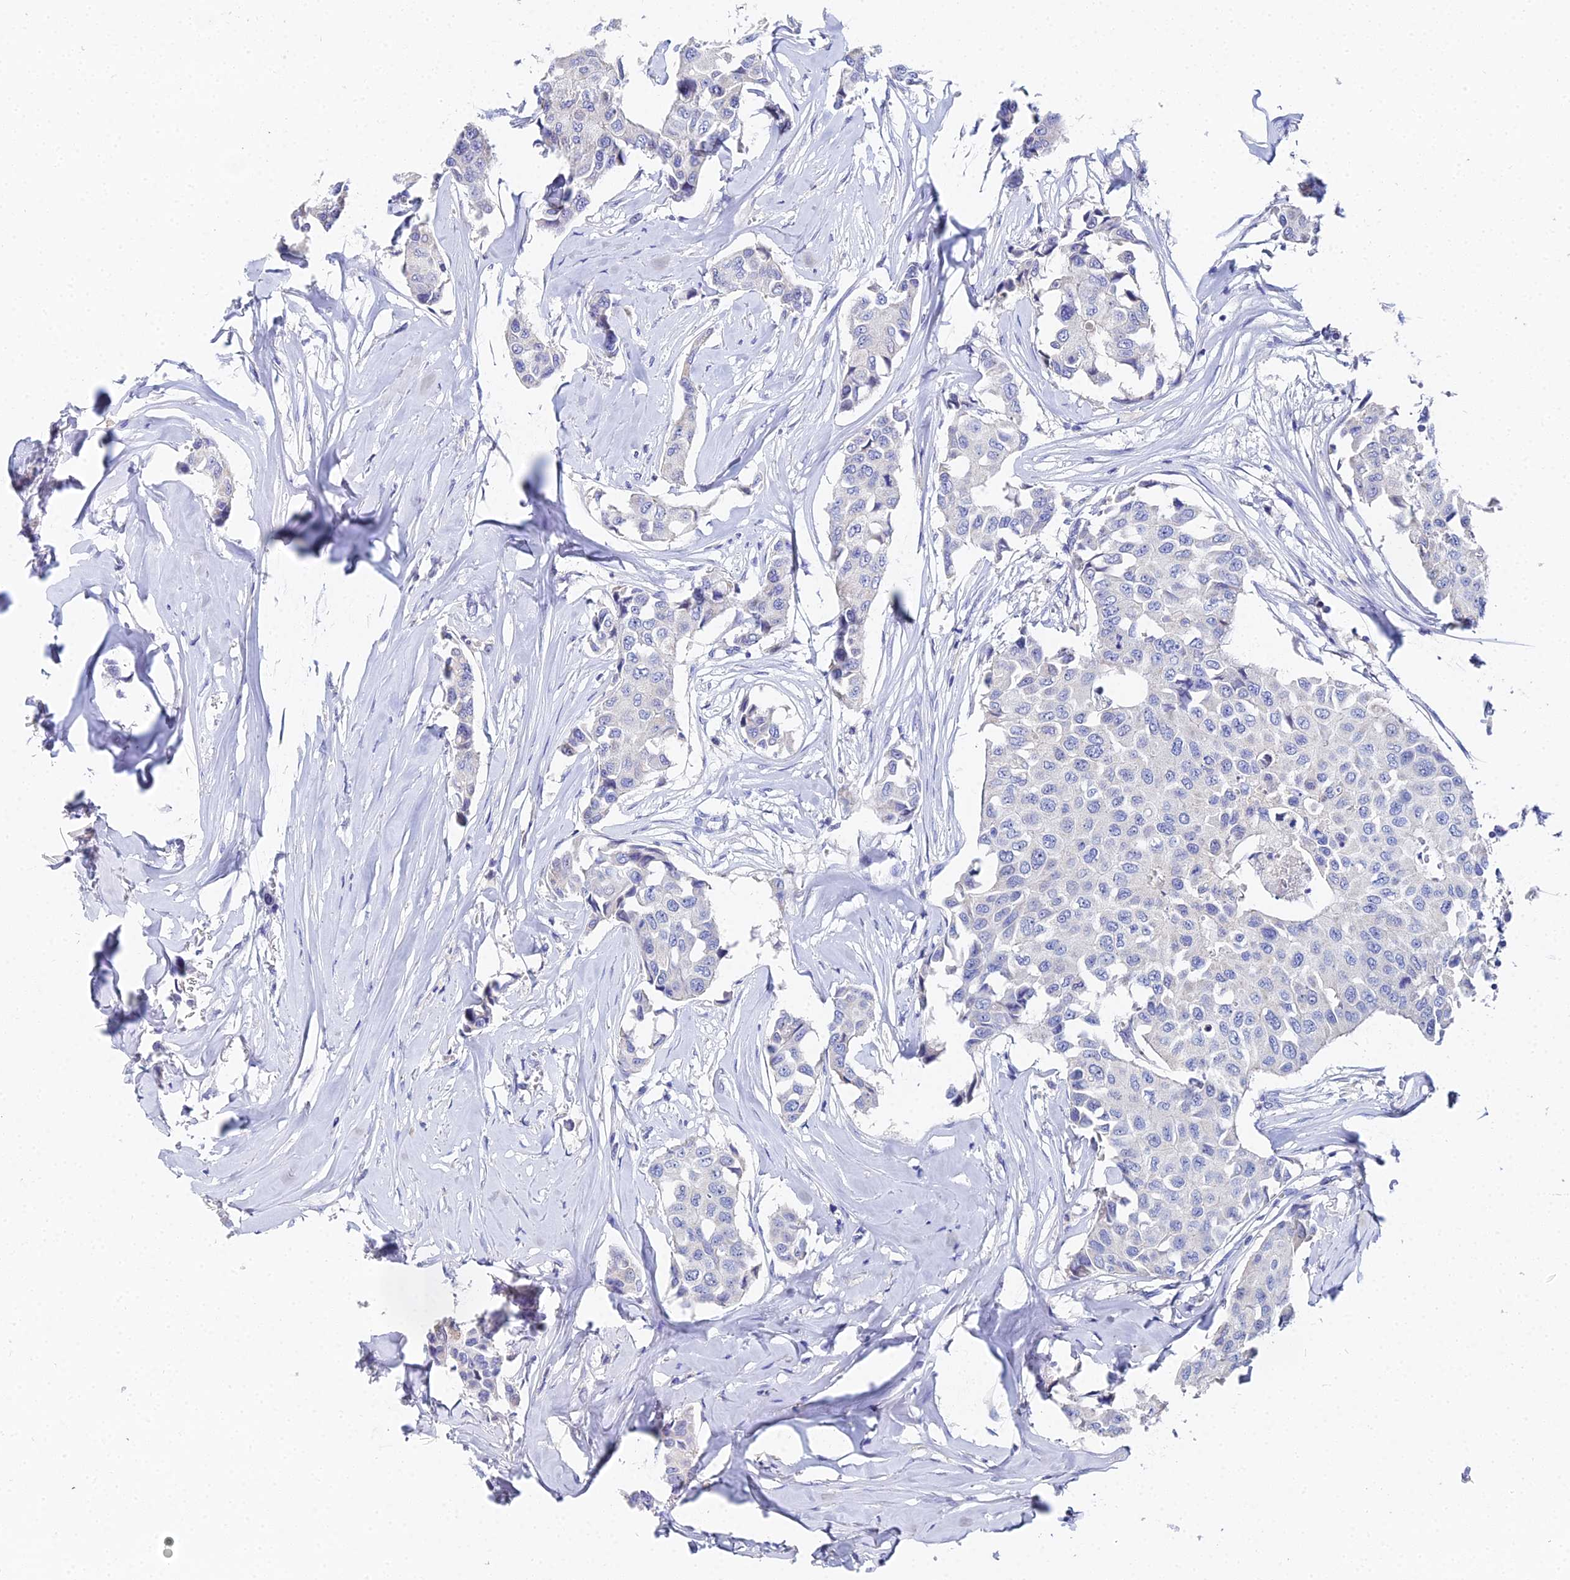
{"staining": {"intensity": "negative", "quantity": "none", "location": "none"}, "tissue": "breast cancer", "cell_type": "Tumor cells", "image_type": "cancer", "snomed": [{"axis": "morphology", "description": "Duct carcinoma"}, {"axis": "topography", "description": "Breast"}], "caption": "High power microscopy photomicrograph of an IHC micrograph of breast intraductal carcinoma, revealing no significant positivity in tumor cells.", "gene": "OCM", "patient": {"sex": "female", "age": 80}}